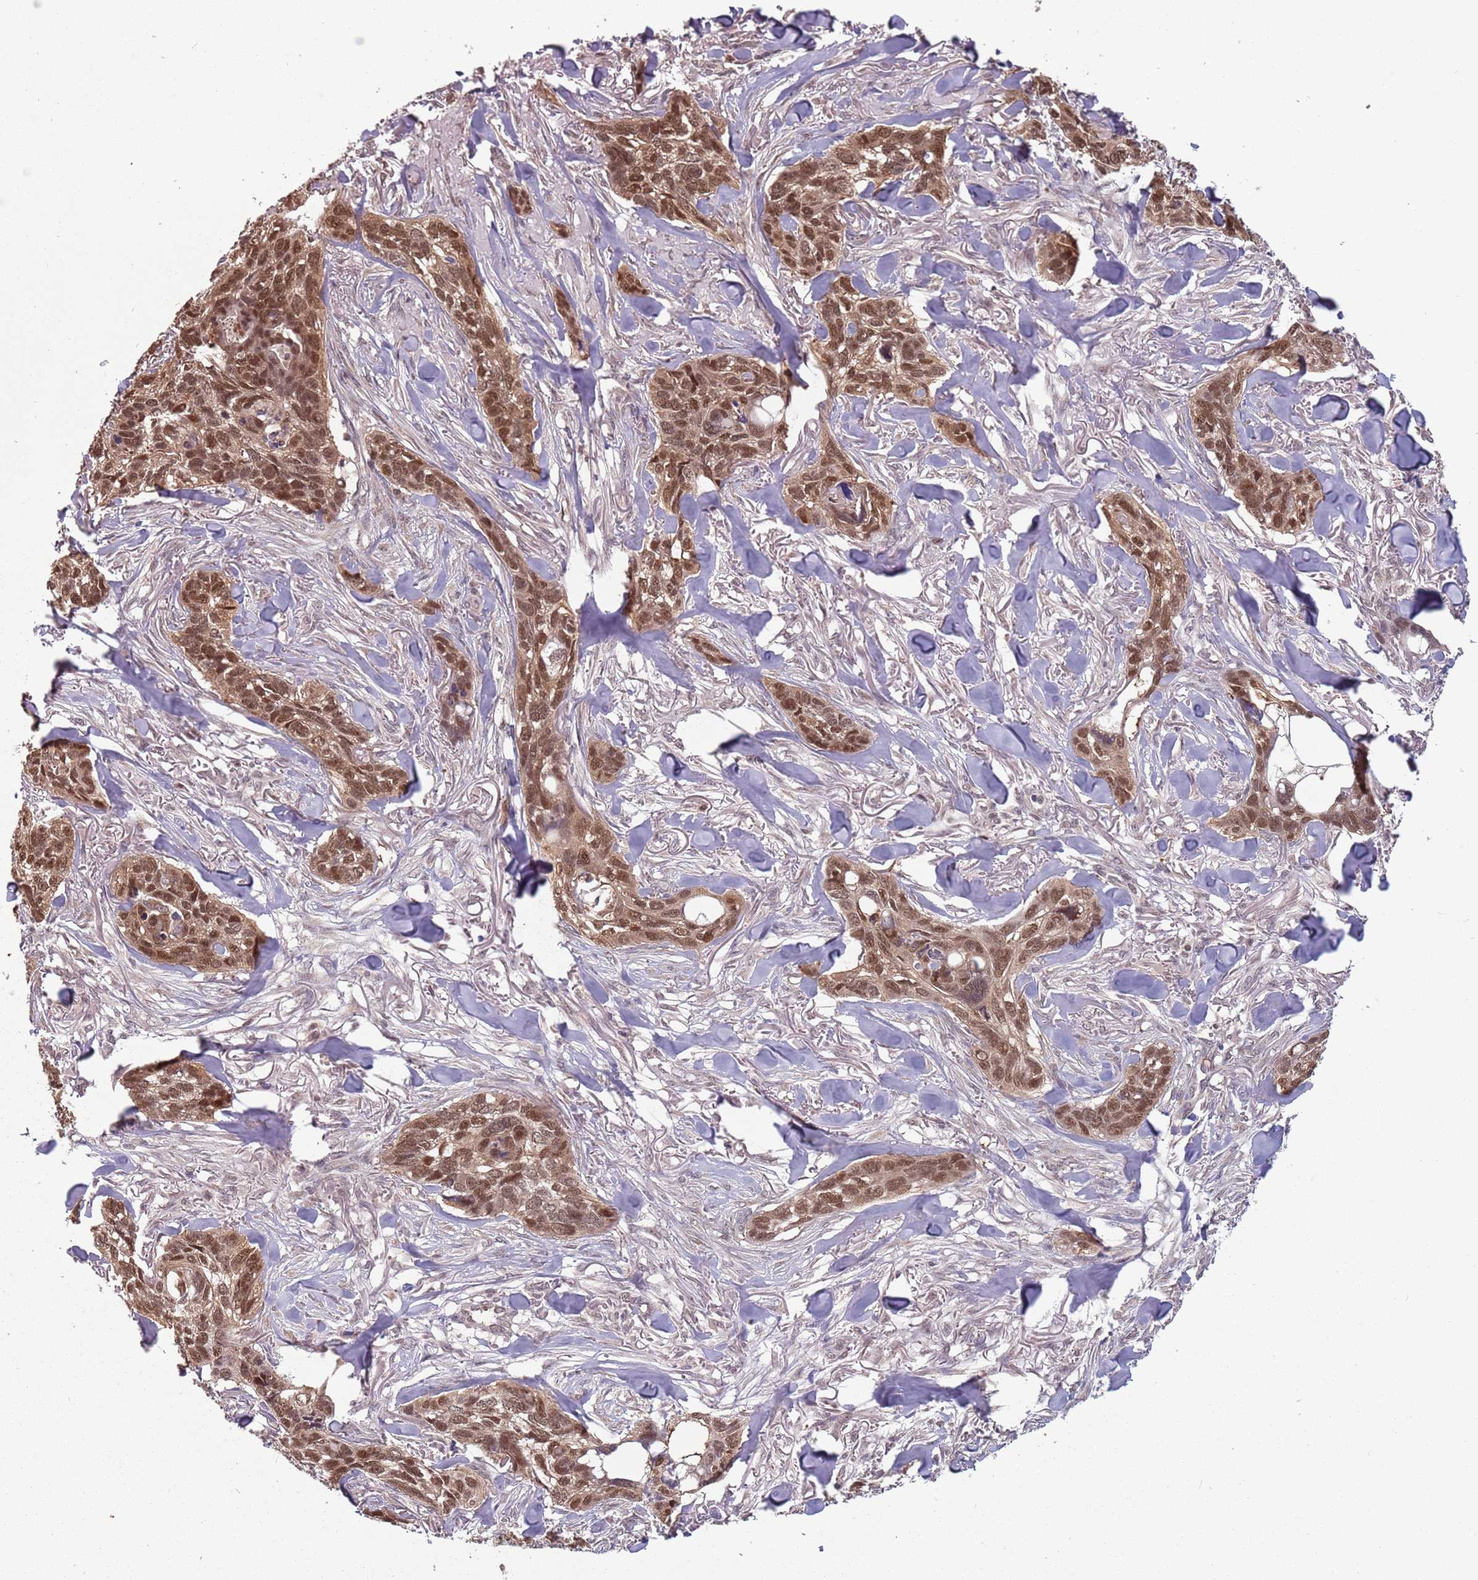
{"staining": {"intensity": "moderate", "quantity": ">75%", "location": "nuclear"}, "tissue": "skin cancer", "cell_type": "Tumor cells", "image_type": "cancer", "snomed": [{"axis": "morphology", "description": "Basal cell carcinoma"}, {"axis": "topography", "description": "Skin"}], "caption": "Protein analysis of skin cancer (basal cell carcinoma) tissue exhibits moderate nuclear staining in approximately >75% of tumor cells. Using DAB (brown) and hematoxylin (blue) stains, captured at high magnification using brightfield microscopy.", "gene": "ZBTB5", "patient": {"sex": "male", "age": 86}}